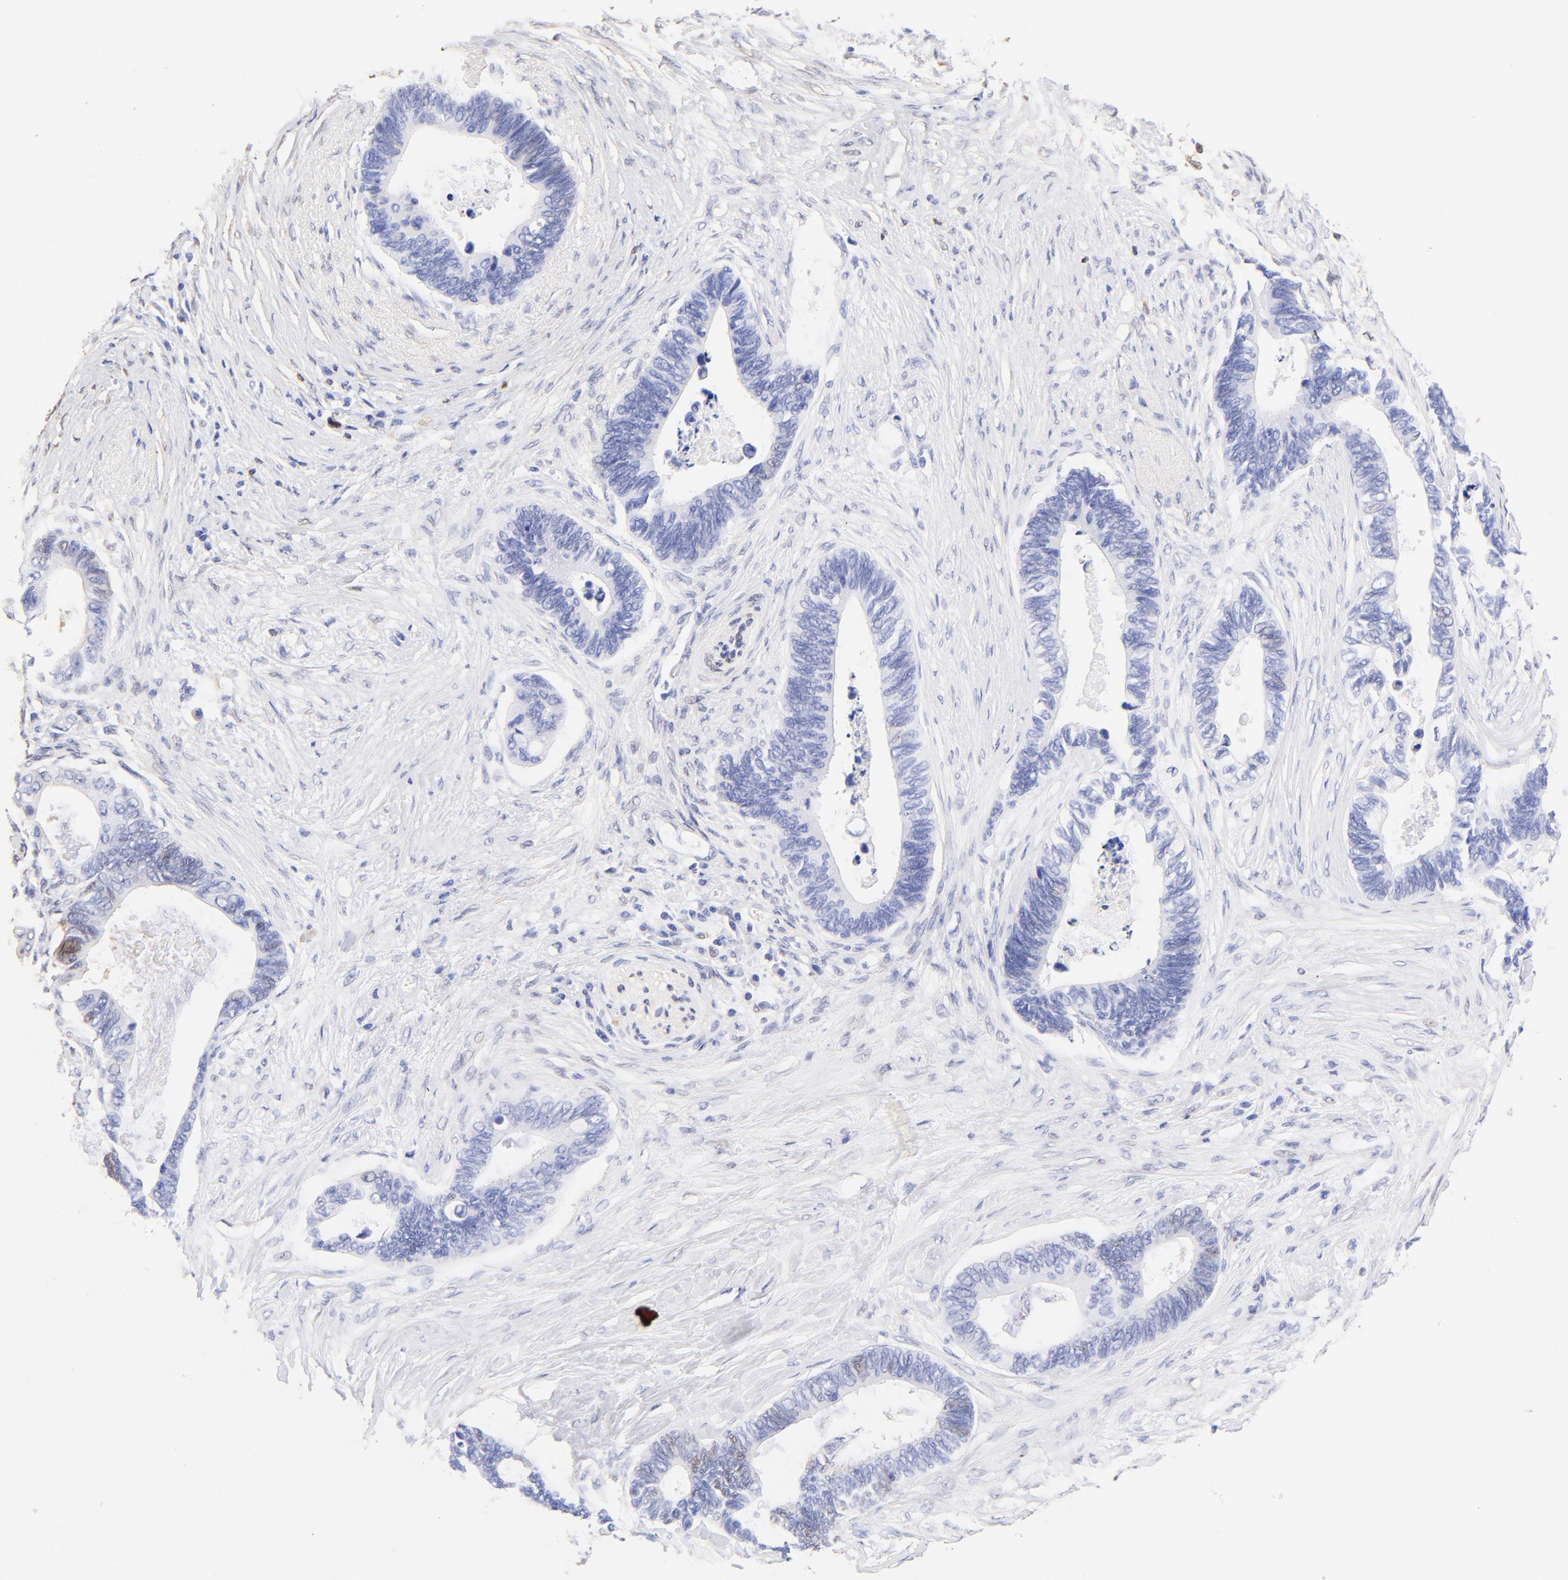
{"staining": {"intensity": "negative", "quantity": "none", "location": "none"}, "tissue": "pancreatic cancer", "cell_type": "Tumor cells", "image_type": "cancer", "snomed": [{"axis": "morphology", "description": "Adenocarcinoma, NOS"}, {"axis": "topography", "description": "Pancreas"}], "caption": "Tumor cells show no significant protein staining in adenocarcinoma (pancreatic). The staining was performed using DAB to visualize the protein expression in brown, while the nuclei were stained in blue with hematoxylin (Magnification: 20x).", "gene": "ALDH1A1", "patient": {"sex": "female", "age": 70}}